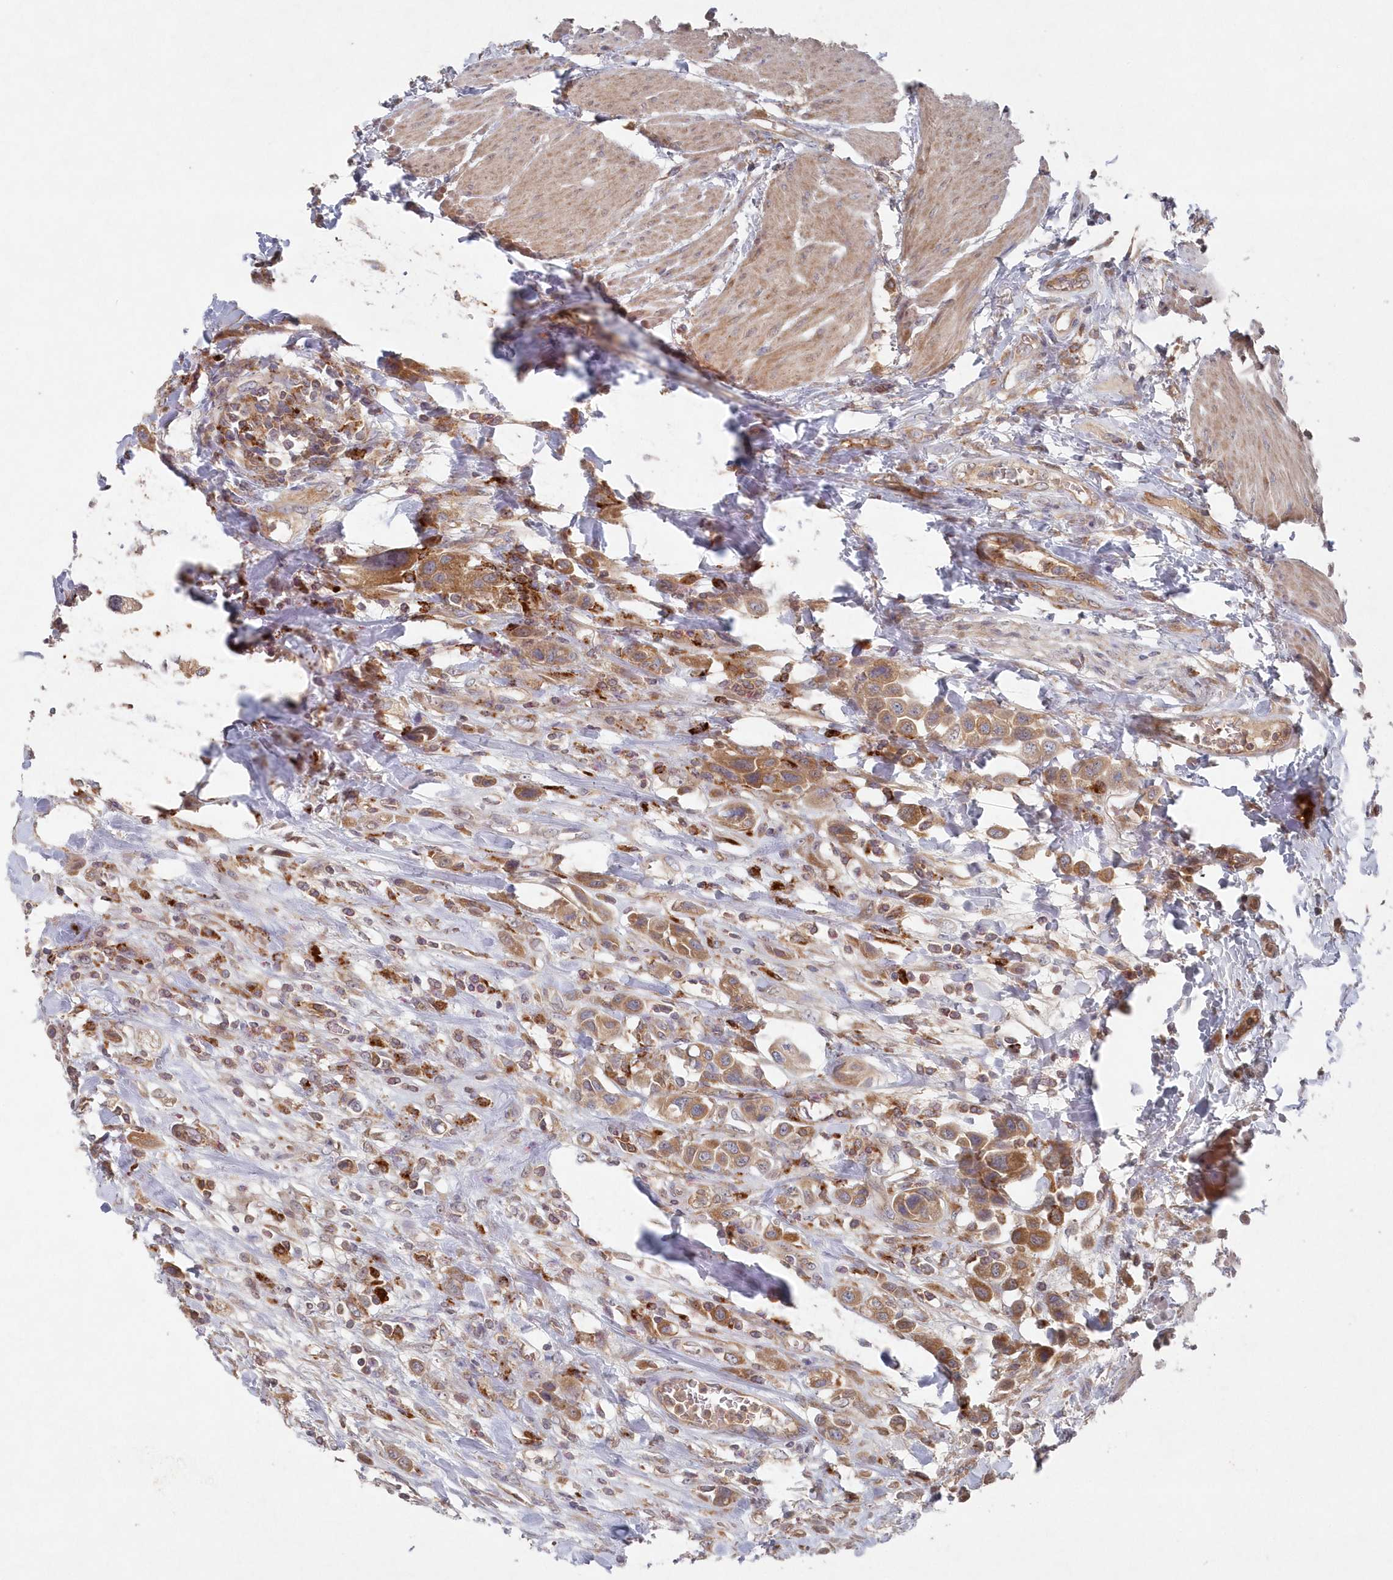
{"staining": {"intensity": "moderate", "quantity": ">75%", "location": "cytoplasmic/membranous"}, "tissue": "urothelial cancer", "cell_type": "Tumor cells", "image_type": "cancer", "snomed": [{"axis": "morphology", "description": "Urothelial carcinoma, High grade"}, {"axis": "topography", "description": "Urinary bladder"}], "caption": "Immunohistochemistry (DAB) staining of urothelial cancer shows moderate cytoplasmic/membranous protein expression in approximately >75% of tumor cells. The staining was performed using DAB (3,3'-diaminobenzidine), with brown indicating positive protein expression. Nuclei are stained blue with hematoxylin.", "gene": "ASNSD1", "patient": {"sex": "male", "age": 50}}